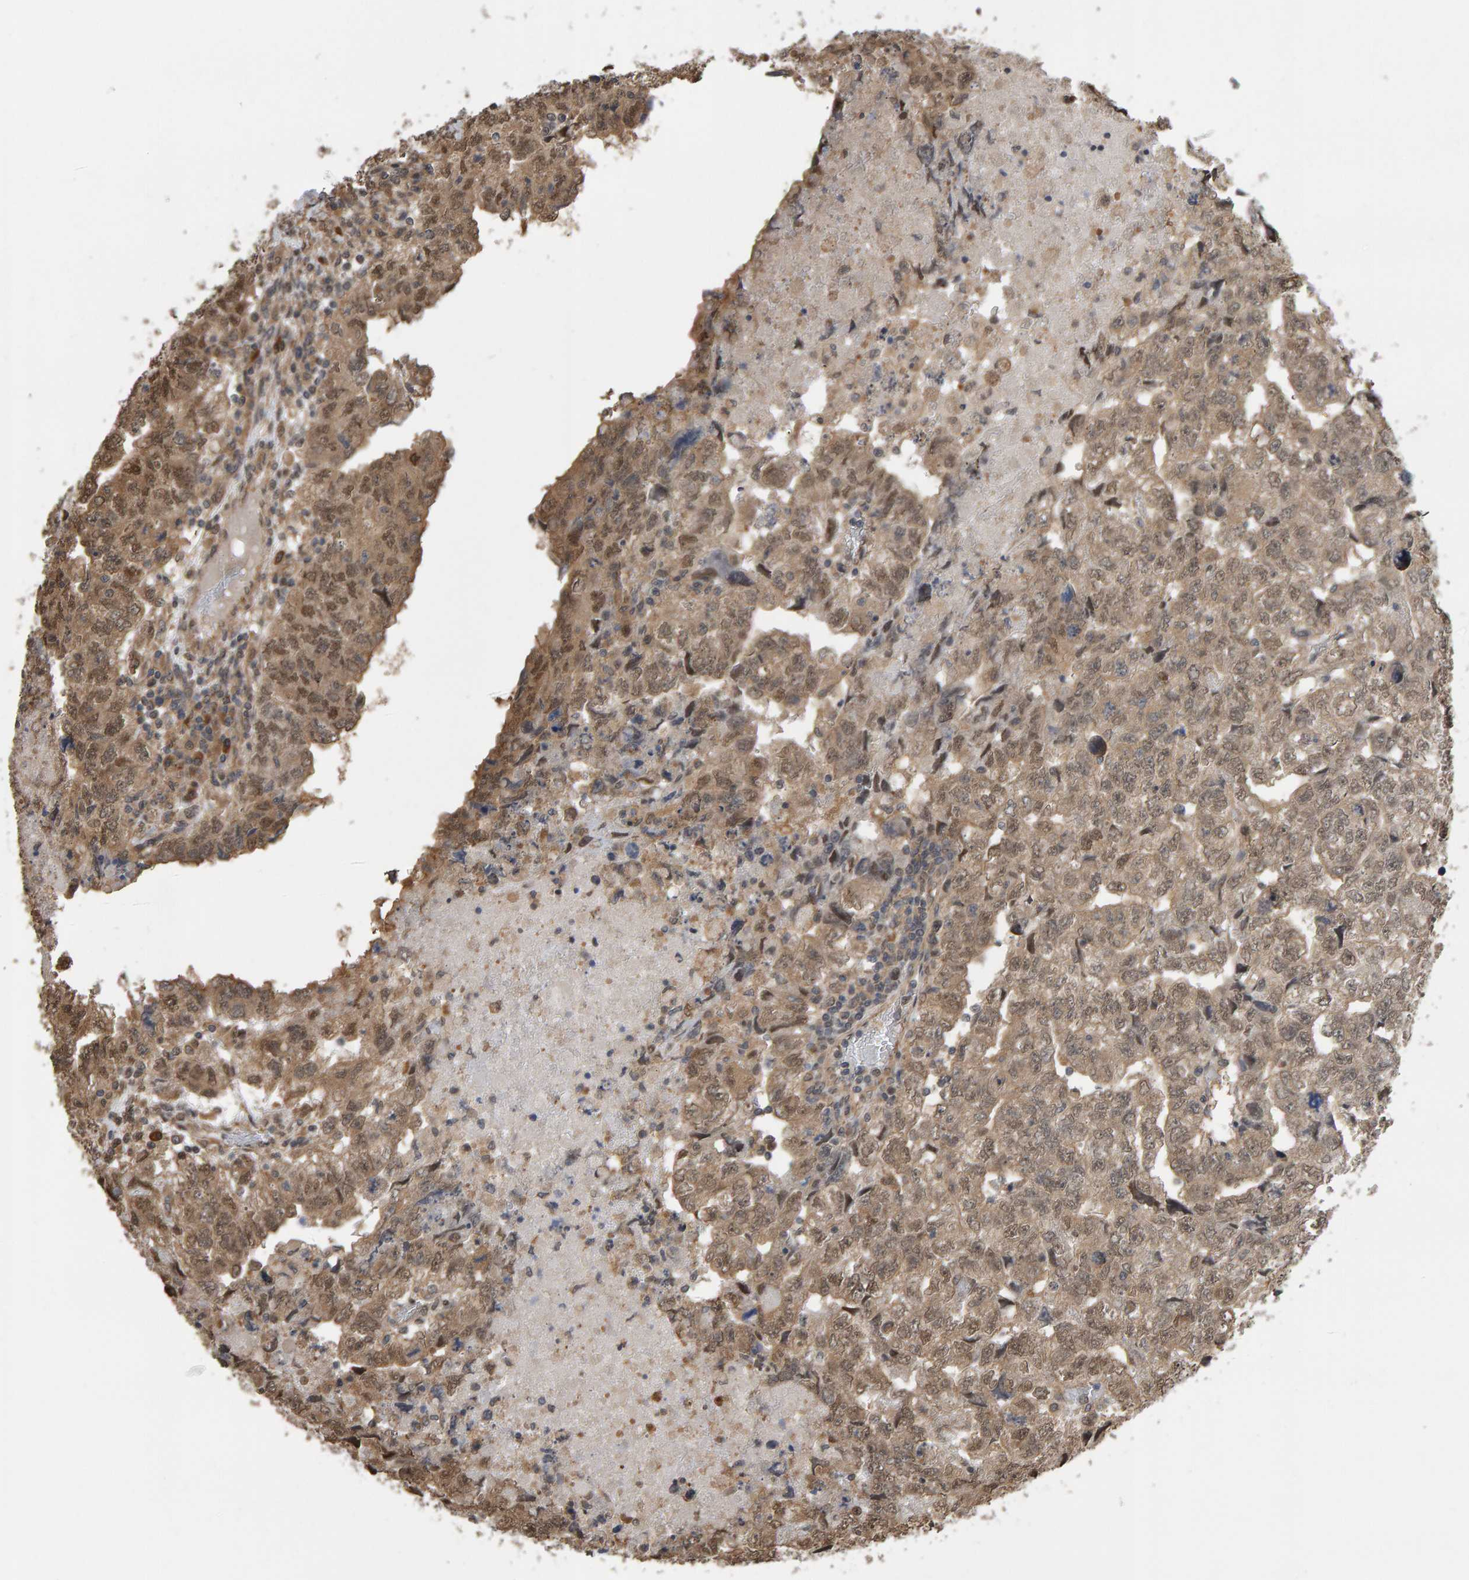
{"staining": {"intensity": "moderate", "quantity": ">75%", "location": "cytoplasmic/membranous,nuclear"}, "tissue": "testis cancer", "cell_type": "Tumor cells", "image_type": "cancer", "snomed": [{"axis": "morphology", "description": "Carcinoma, Embryonal, NOS"}, {"axis": "topography", "description": "Testis"}], "caption": "Immunohistochemistry (IHC) of testis embryonal carcinoma shows medium levels of moderate cytoplasmic/membranous and nuclear staining in approximately >75% of tumor cells. Immunohistochemistry (IHC) stains the protein in brown and the nuclei are stained blue.", "gene": "COASY", "patient": {"sex": "male", "age": 36}}